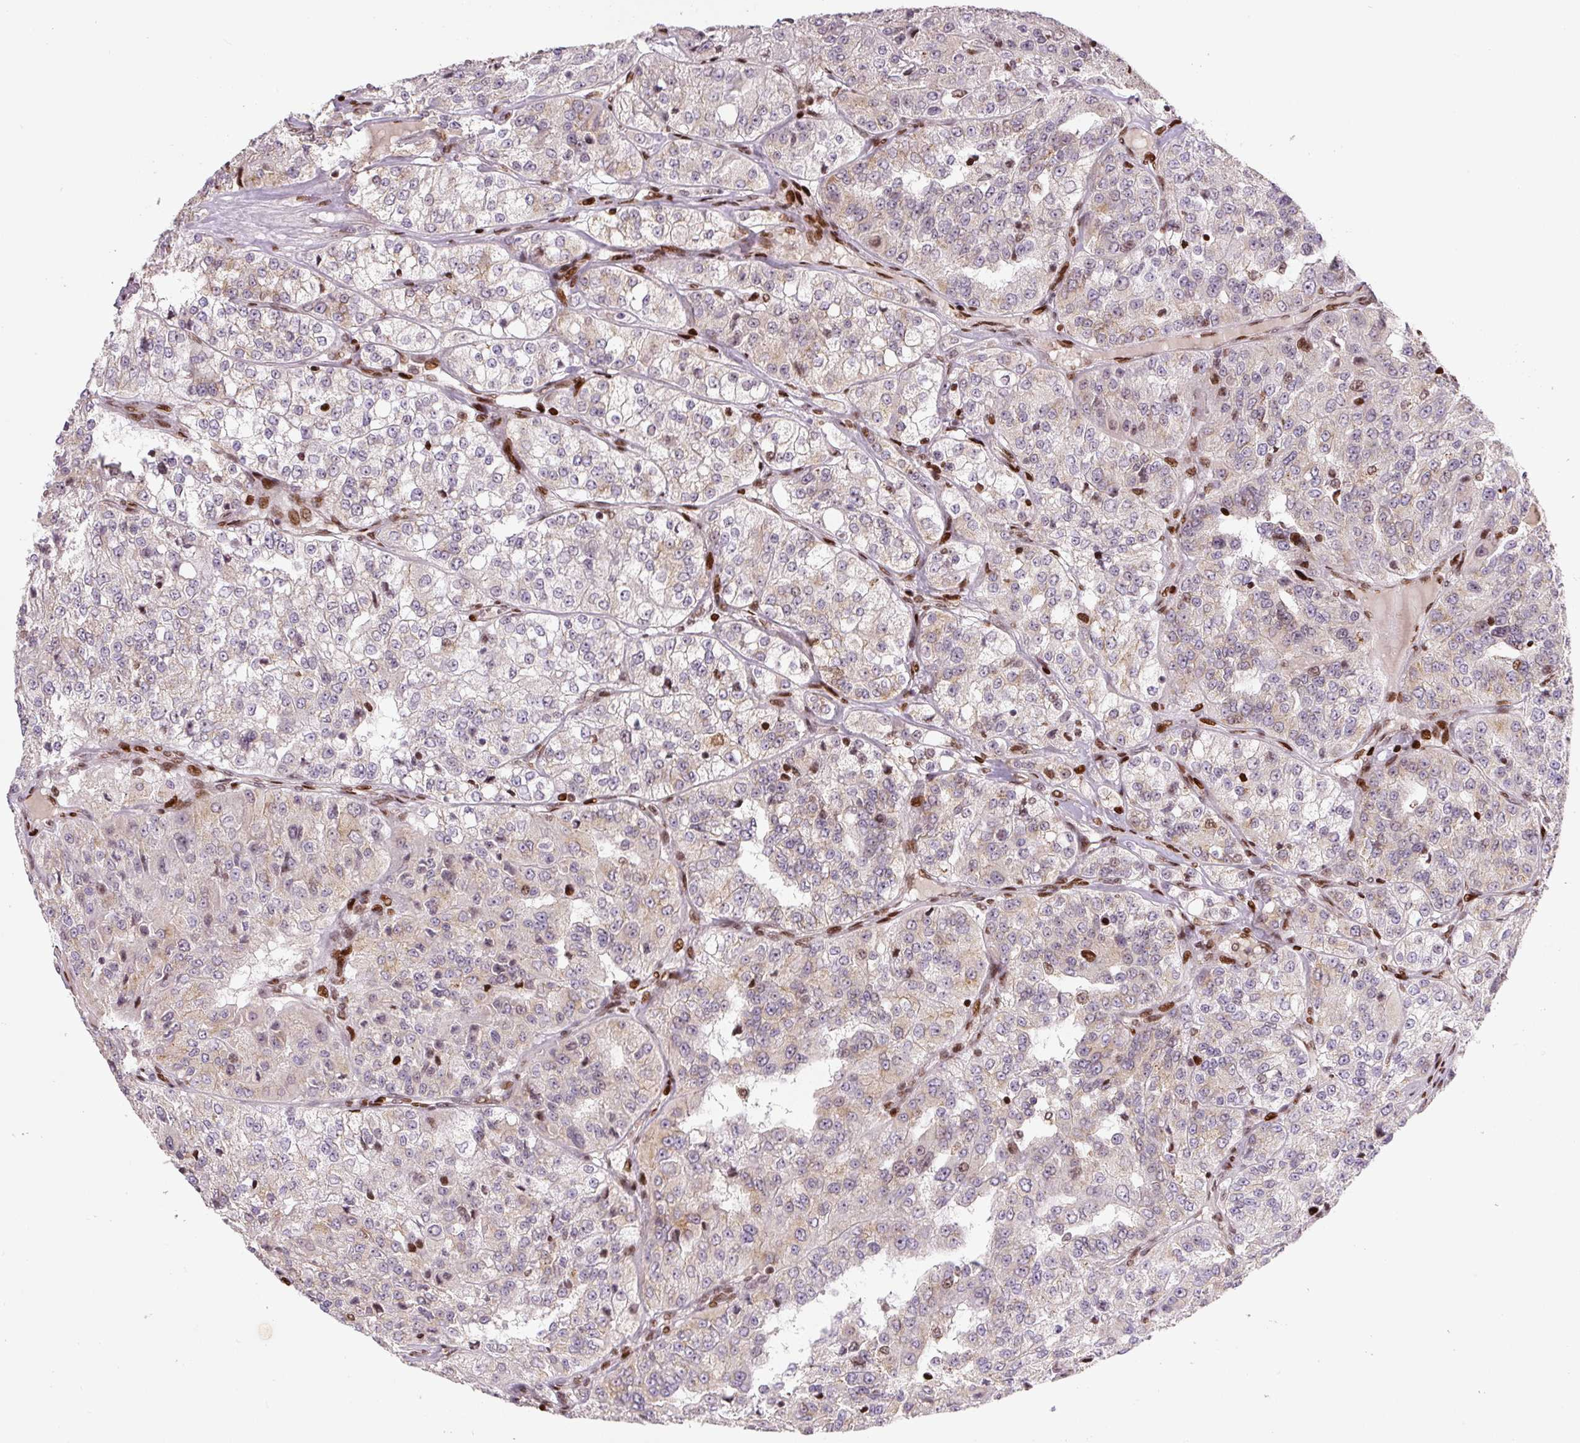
{"staining": {"intensity": "moderate", "quantity": "<25%", "location": "nuclear"}, "tissue": "renal cancer", "cell_type": "Tumor cells", "image_type": "cancer", "snomed": [{"axis": "morphology", "description": "Adenocarcinoma, NOS"}, {"axis": "topography", "description": "Kidney"}], "caption": "Renal cancer (adenocarcinoma) stained for a protein (brown) exhibits moderate nuclear positive positivity in approximately <25% of tumor cells.", "gene": "PYDC2", "patient": {"sex": "female", "age": 63}}